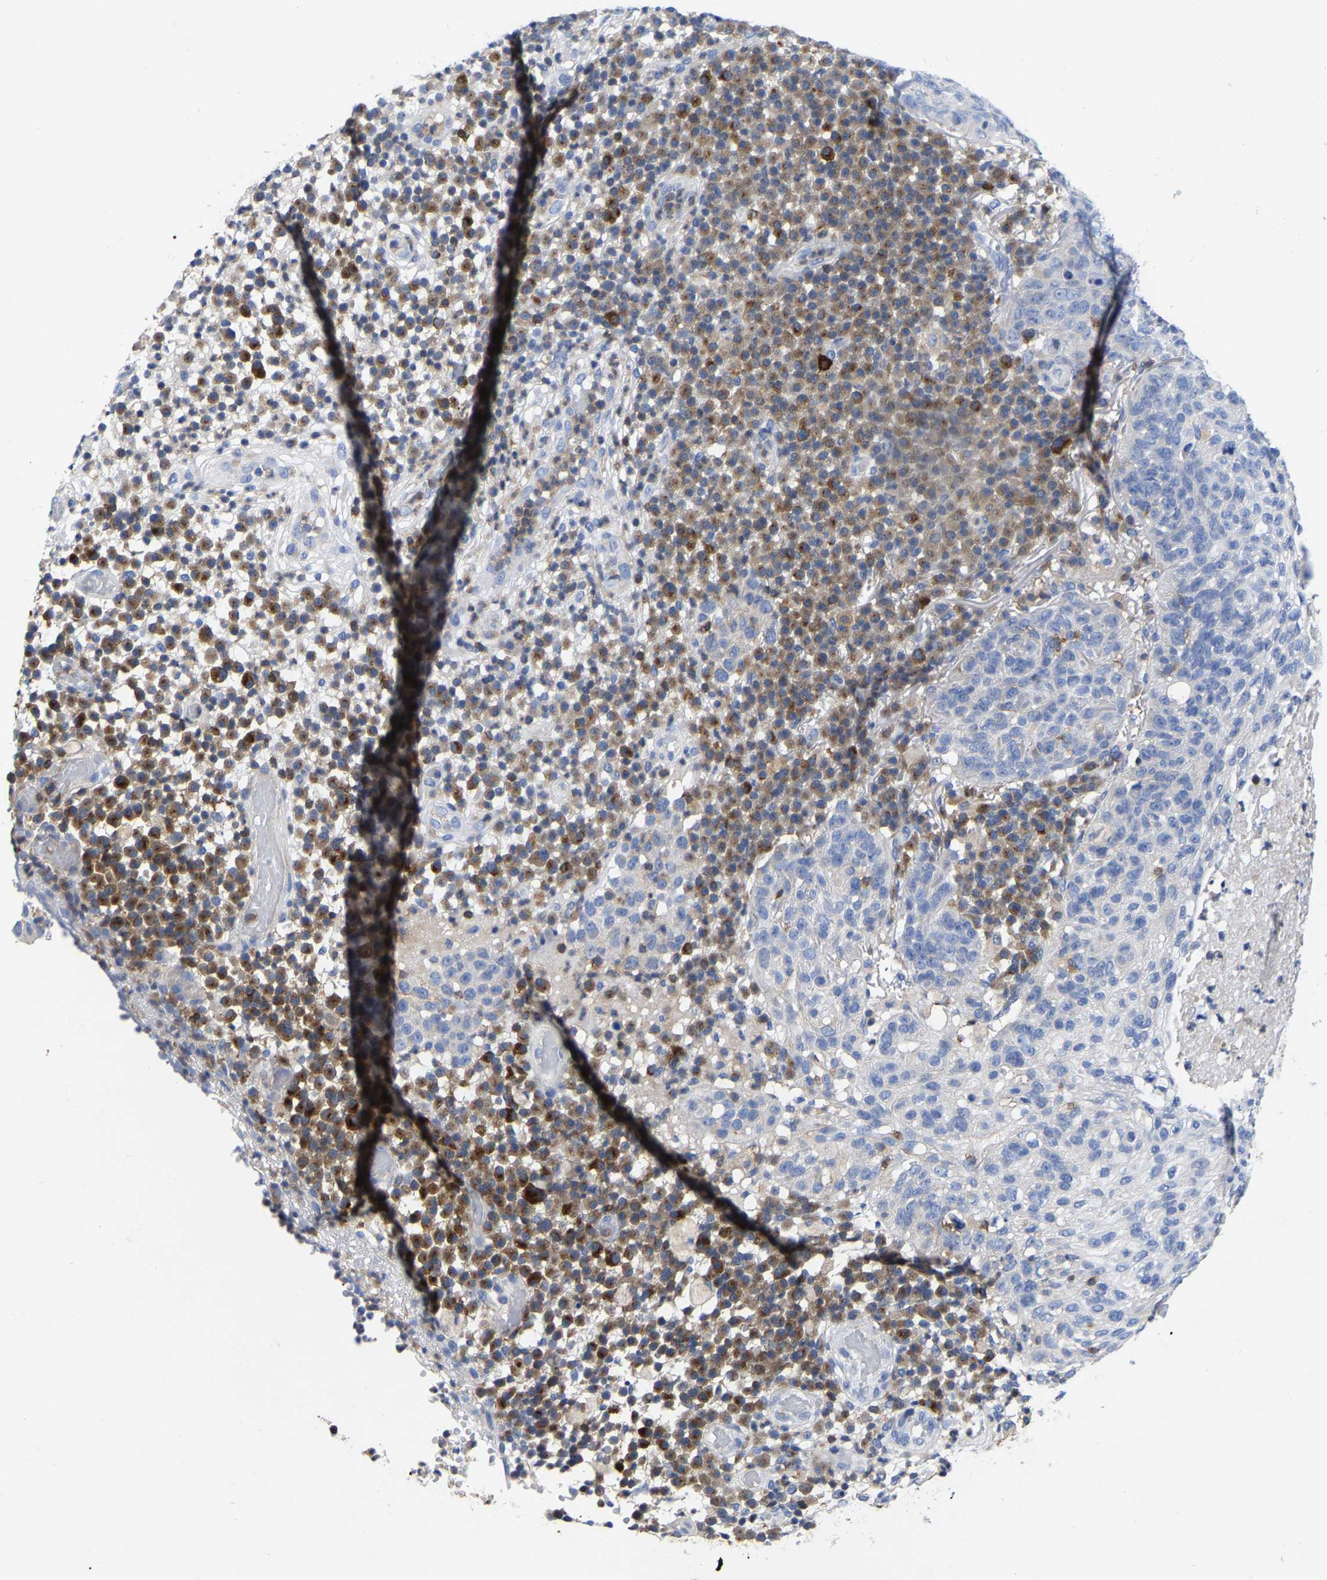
{"staining": {"intensity": "negative", "quantity": "none", "location": "none"}, "tissue": "skin cancer", "cell_type": "Tumor cells", "image_type": "cancer", "snomed": [{"axis": "morphology", "description": "Squamous cell carcinoma in situ, NOS"}, {"axis": "morphology", "description": "Squamous cell carcinoma, NOS"}, {"axis": "topography", "description": "Skin"}], "caption": "This photomicrograph is of skin cancer (squamous cell carcinoma) stained with IHC to label a protein in brown with the nuclei are counter-stained blue. There is no expression in tumor cells.", "gene": "PTPN7", "patient": {"sex": "male", "age": 93}}